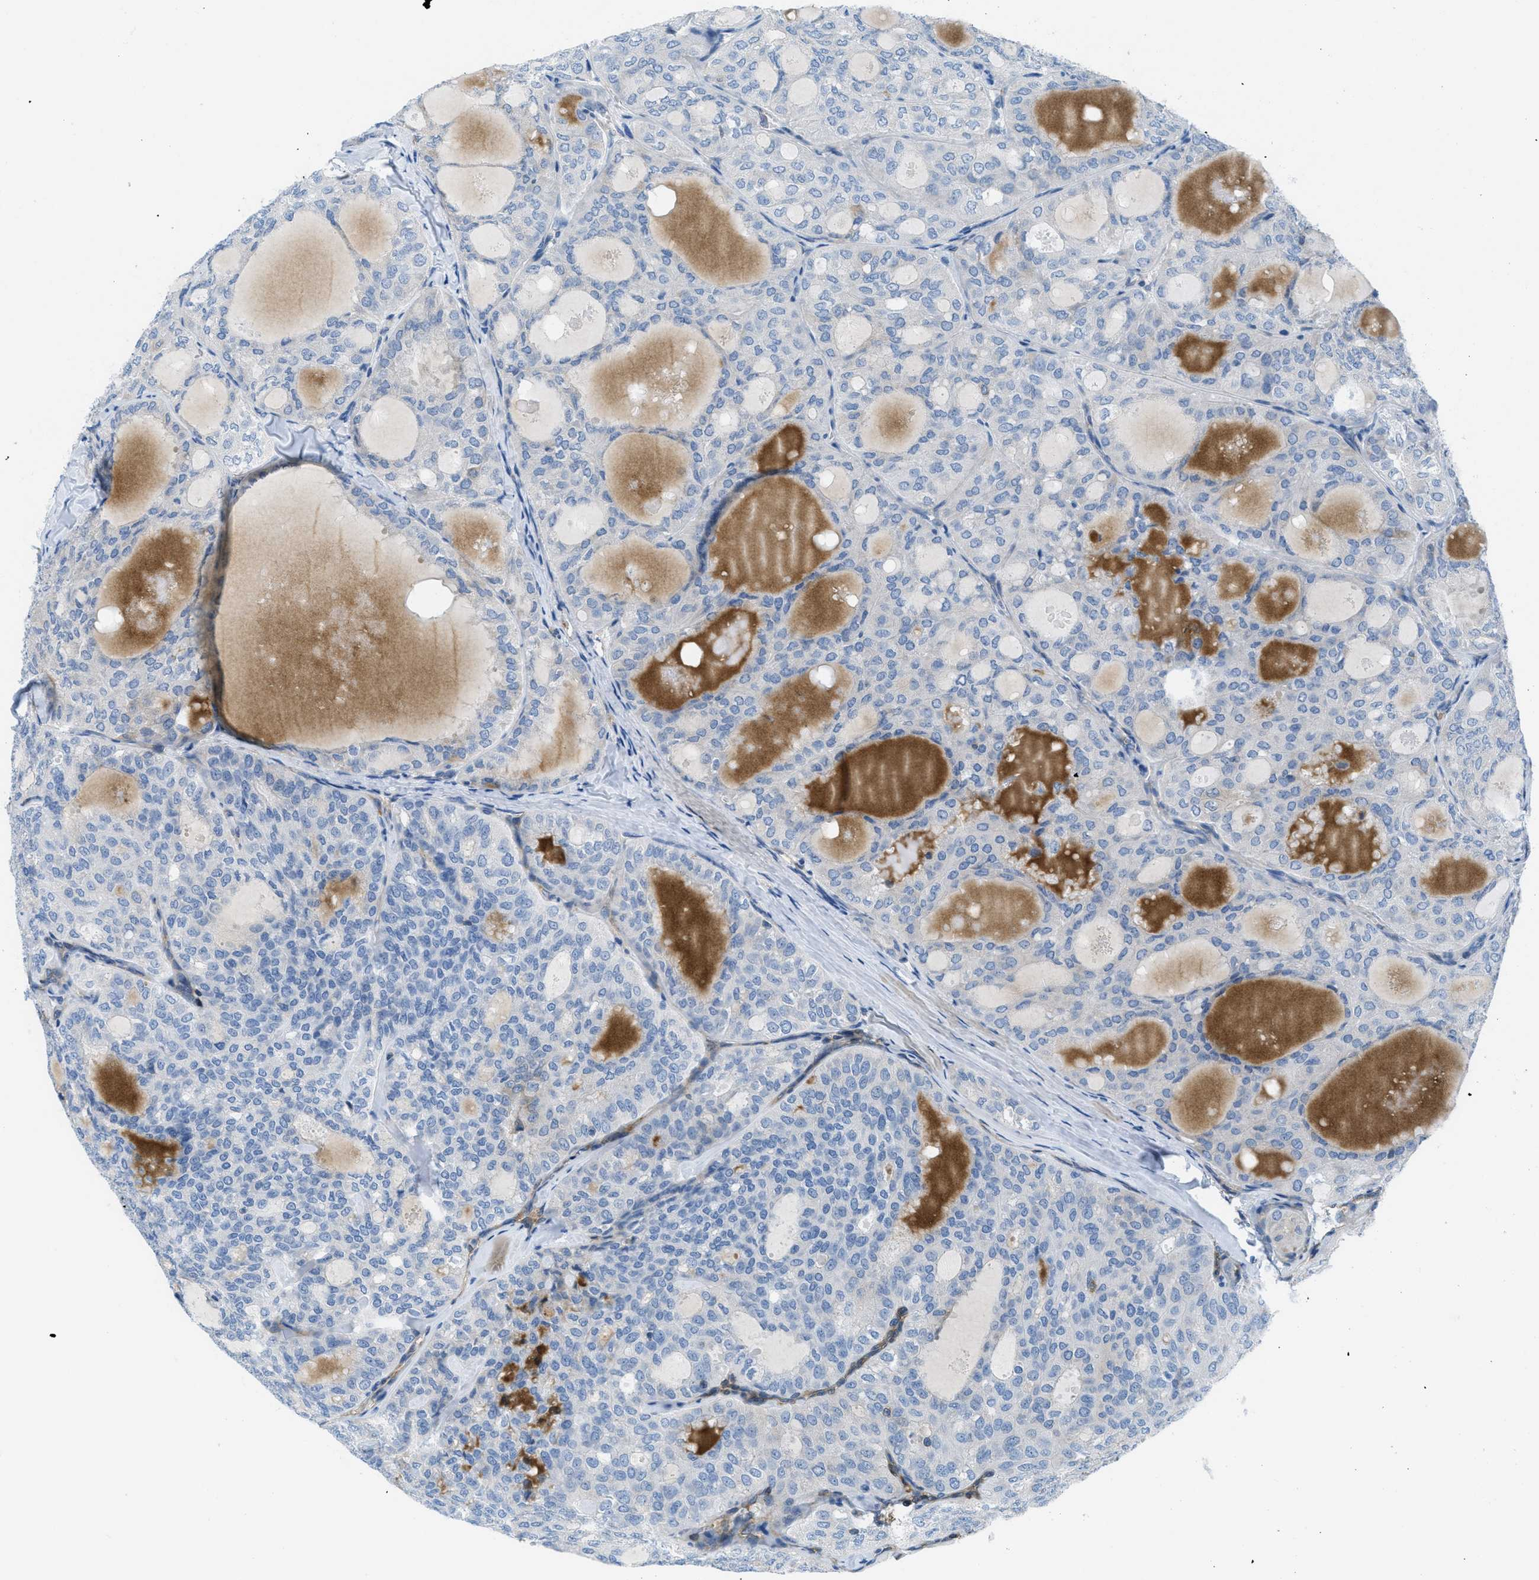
{"staining": {"intensity": "negative", "quantity": "none", "location": "none"}, "tissue": "thyroid cancer", "cell_type": "Tumor cells", "image_type": "cancer", "snomed": [{"axis": "morphology", "description": "Follicular adenoma carcinoma, NOS"}, {"axis": "topography", "description": "Thyroid gland"}], "caption": "Tumor cells are negative for protein expression in human thyroid cancer.", "gene": "MAPRE2", "patient": {"sex": "male", "age": 75}}